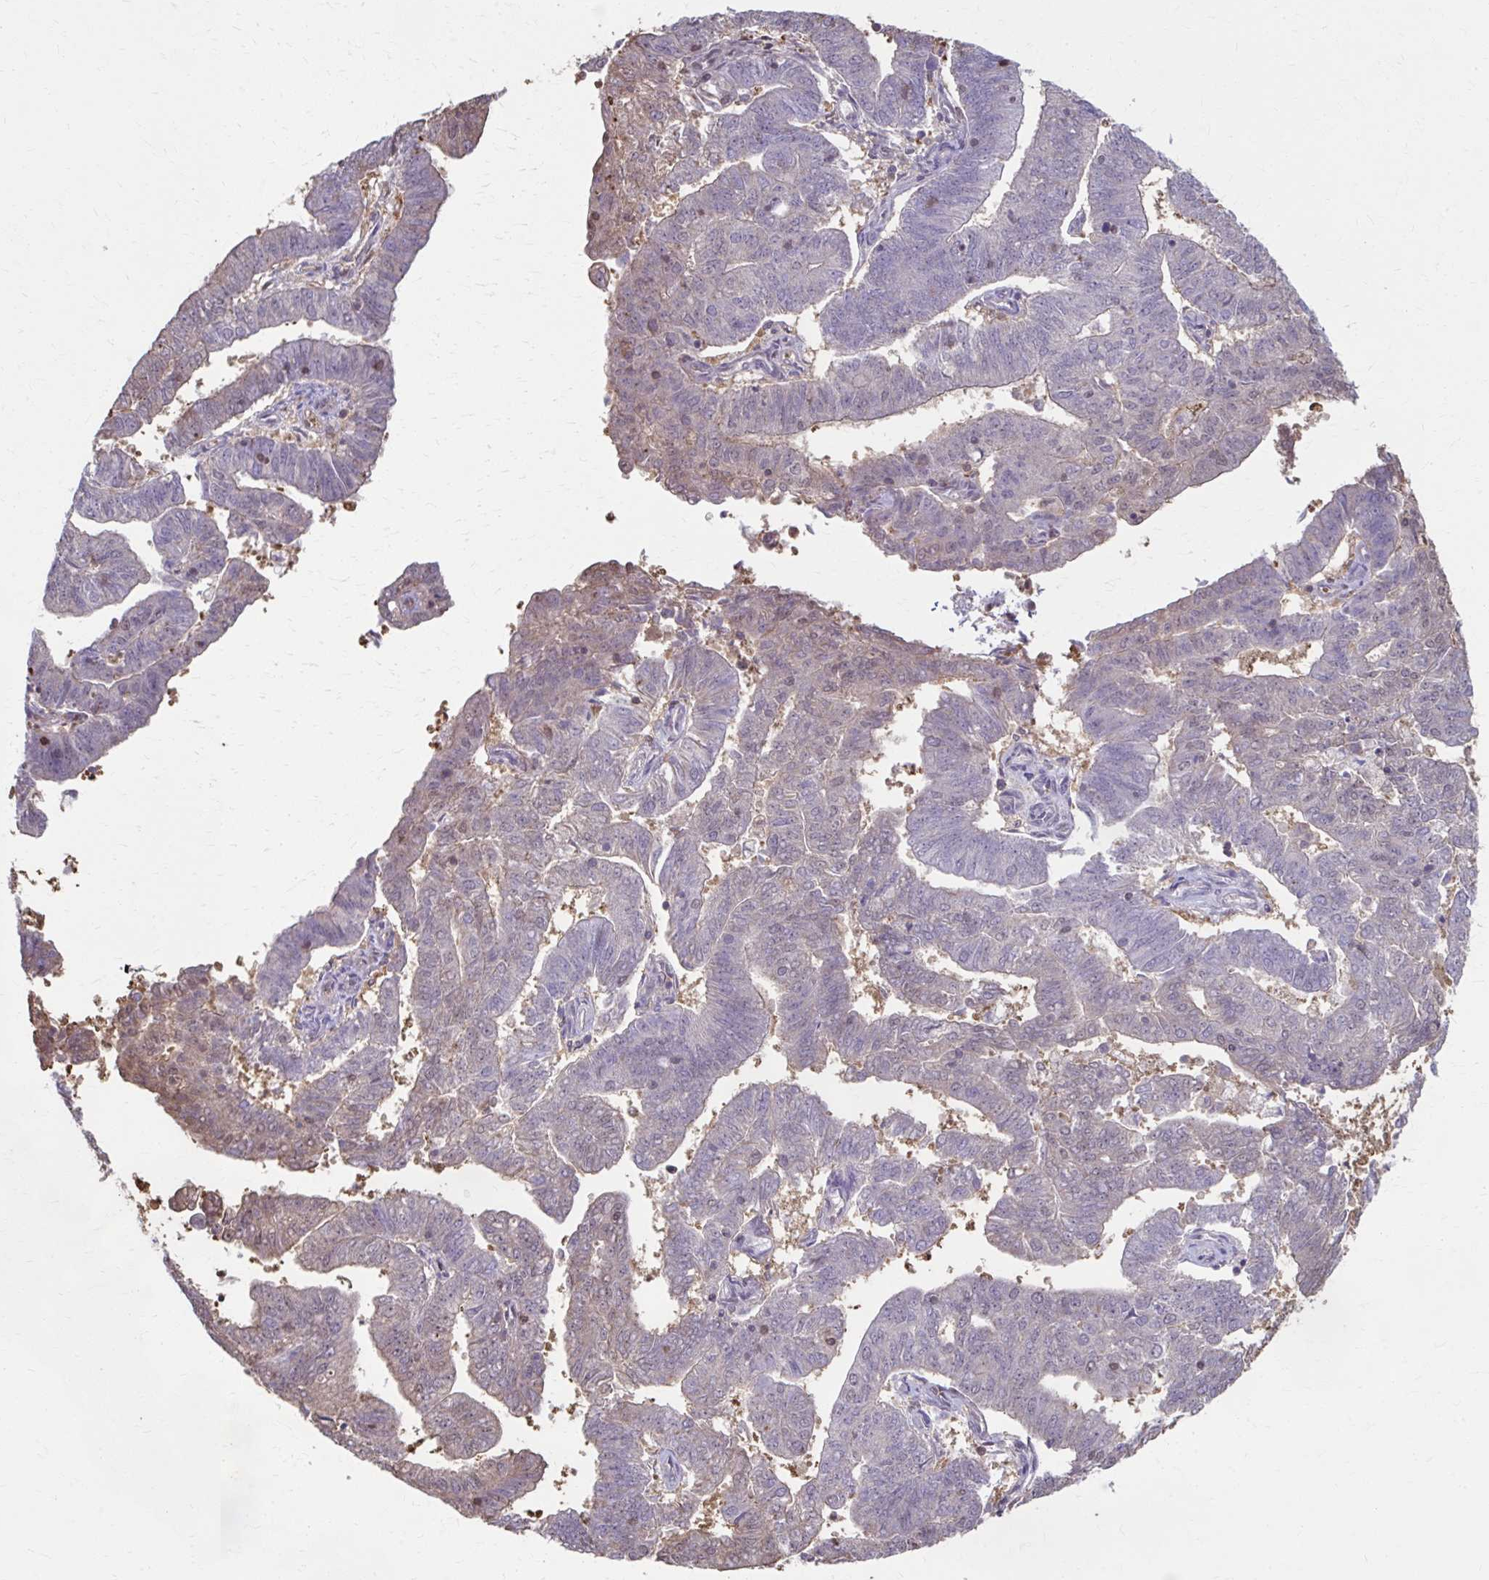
{"staining": {"intensity": "negative", "quantity": "none", "location": "none"}, "tissue": "endometrial cancer", "cell_type": "Tumor cells", "image_type": "cancer", "snomed": [{"axis": "morphology", "description": "Adenocarcinoma, NOS"}, {"axis": "topography", "description": "Endometrium"}], "caption": "An image of adenocarcinoma (endometrial) stained for a protein displays no brown staining in tumor cells.", "gene": "ING4", "patient": {"sex": "female", "age": 82}}